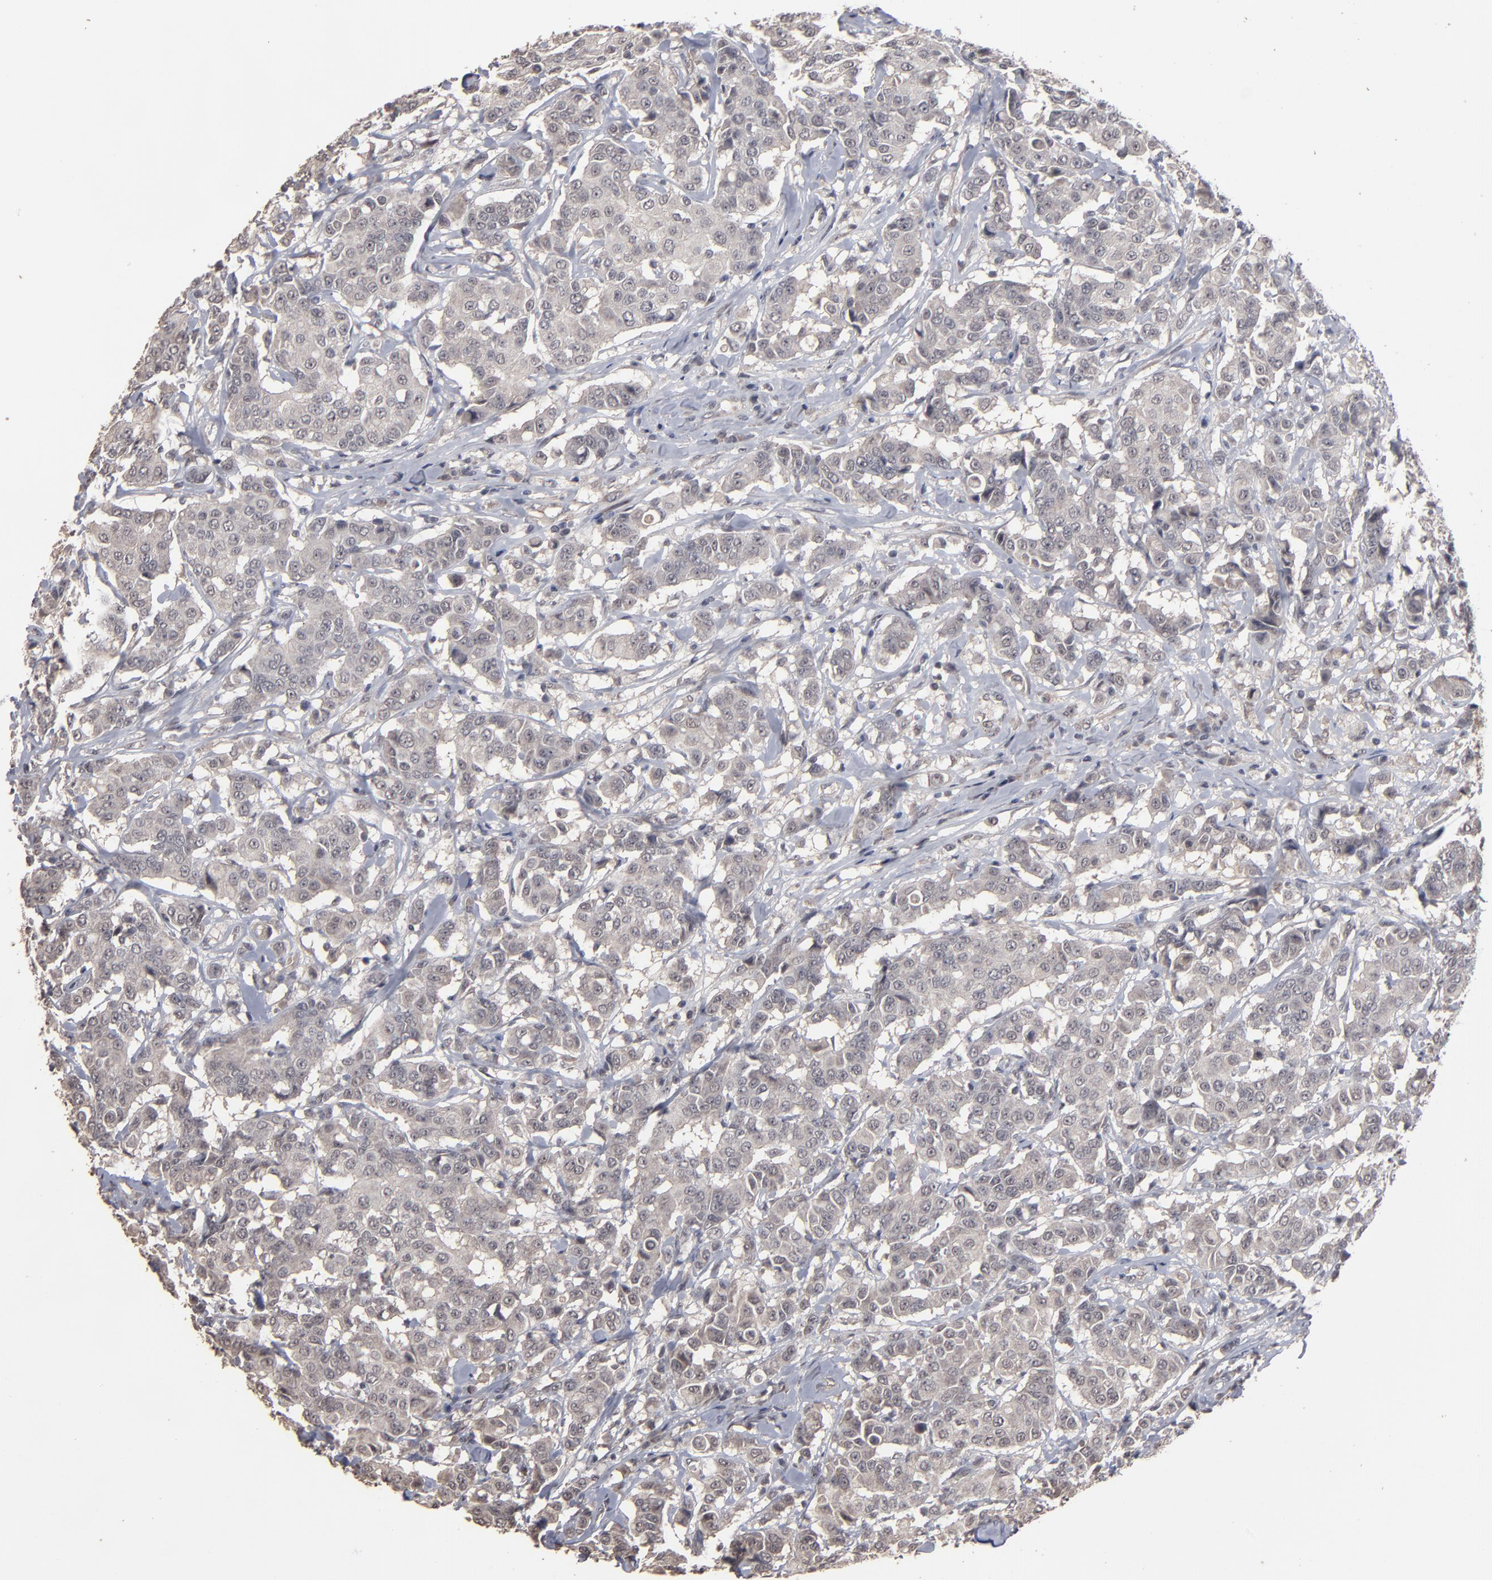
{"staining": {"intensity": "weak", "quantity": ">75%", "location": "cytoplasmic/membranous"}, "tissue": "breast cancer", "cell_type": "Tumor cells", "image_type": "cancer", "snomed": [{"axis": "morphology", "description": "Duct carcinoma"}, {"axis": "topography", "description": "Breast"}], "caption": "About >75% of tumor cells in human infiltrating ductal carcinoma (breast) display weak cytoplasmic/membranous protein positivity as visualized by brown immunohistochemical staining.", "gene": "SLC22A17", "patient": {"sex": "female", "age": 27}}